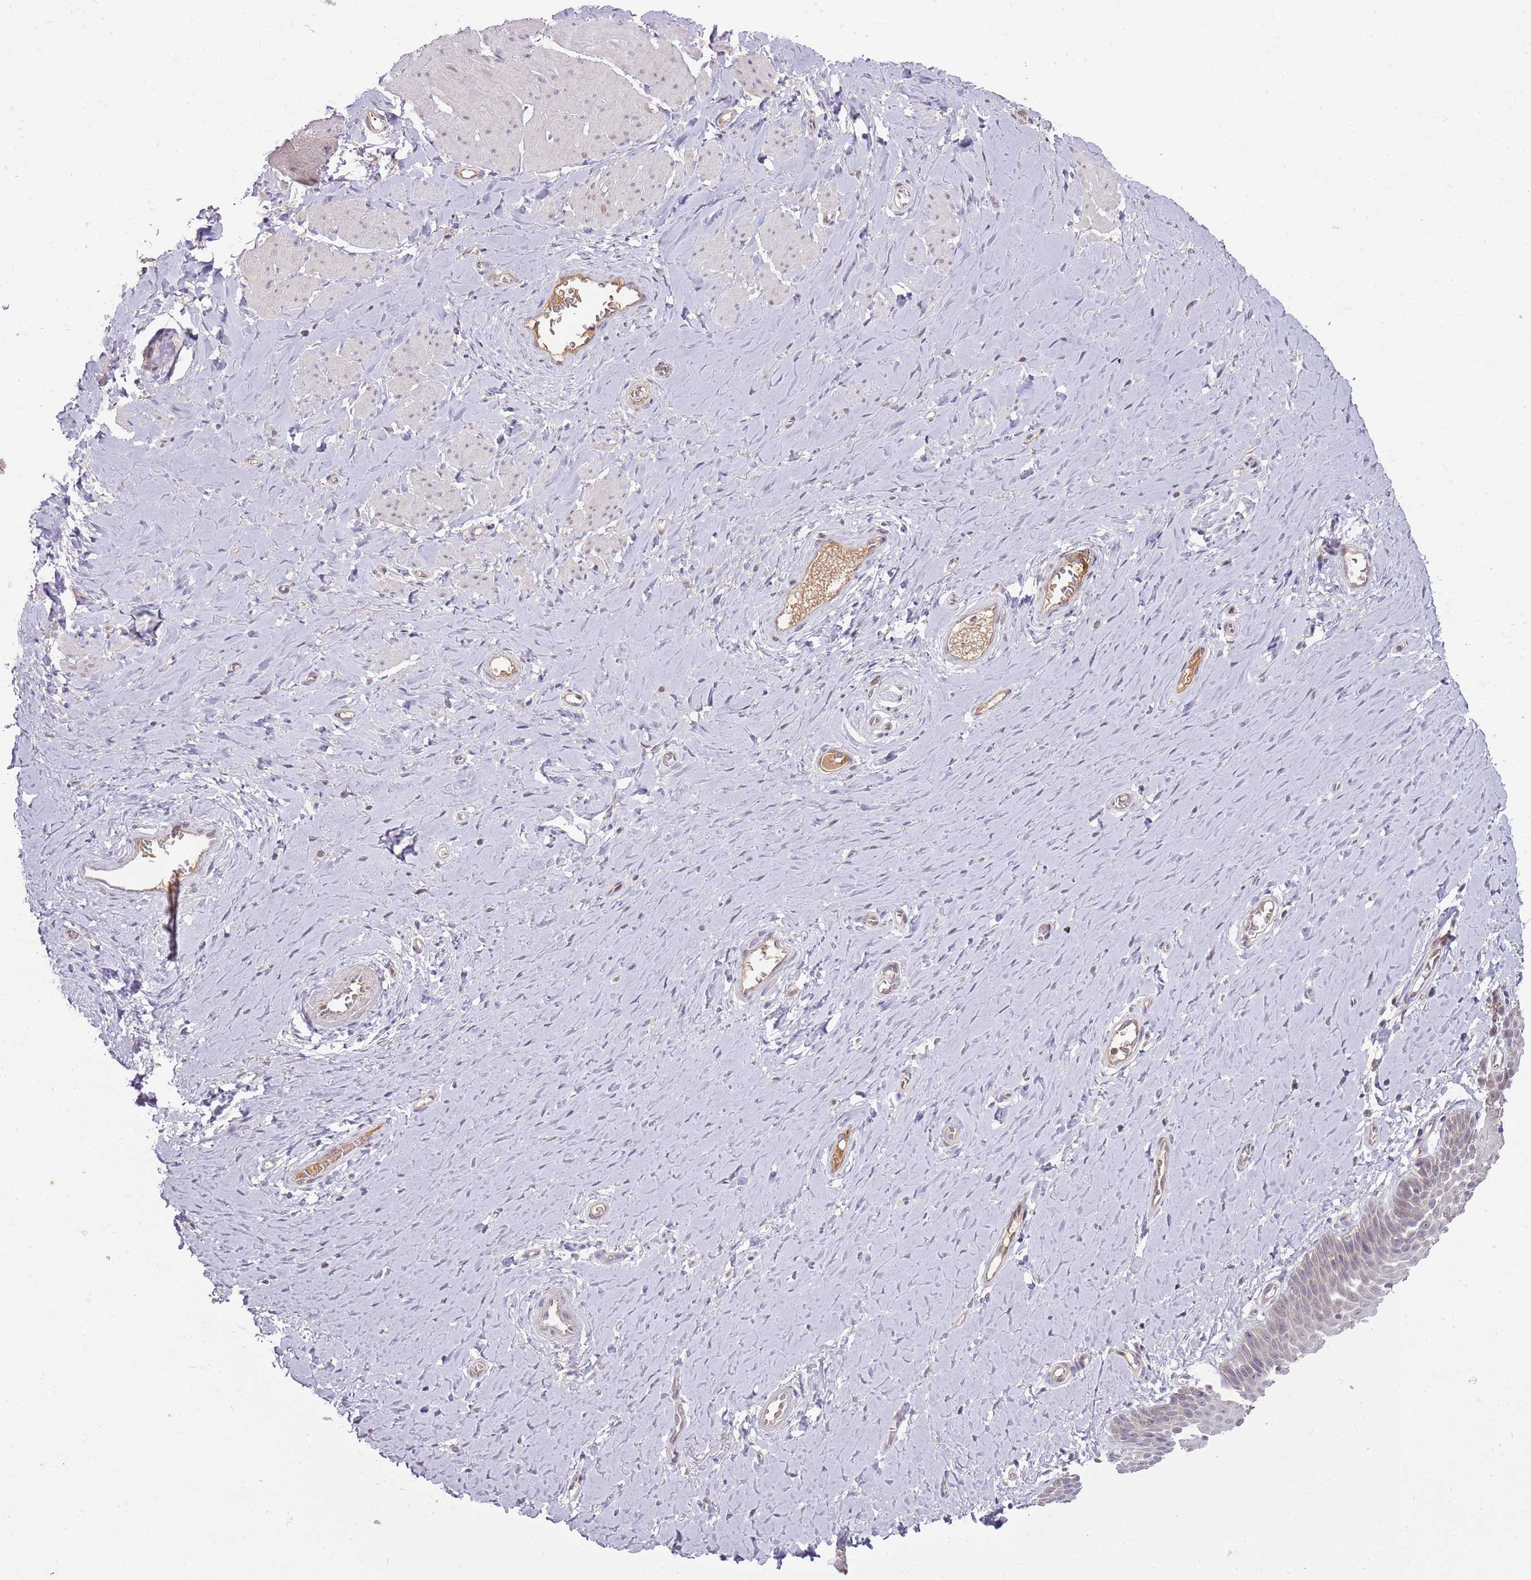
{"staining": {"intensity": "weak", "quantity": "25%-75%", "location": "cytoplasmic/membranous,nuclear"}, "tissue": "vagina", "cell_type": "Squamous epithelial cells", "image_type": "normal", "snomed": [{"axis": "morphology", "description": "Normal tissue, NOS"}, {"axis": "topography", "description": "Vagina"}], "caption": "Vagina stained with immunohistochemistry (IHC) displays weak cytoplasmic/membranous,nuclear positivity in approximately 25%-75% of squamous epithelial cells. (IHC, brightfield microscopy, high magnification).", "gene": "NBPF4", "patient": {"sex": "female", "age": 65}}